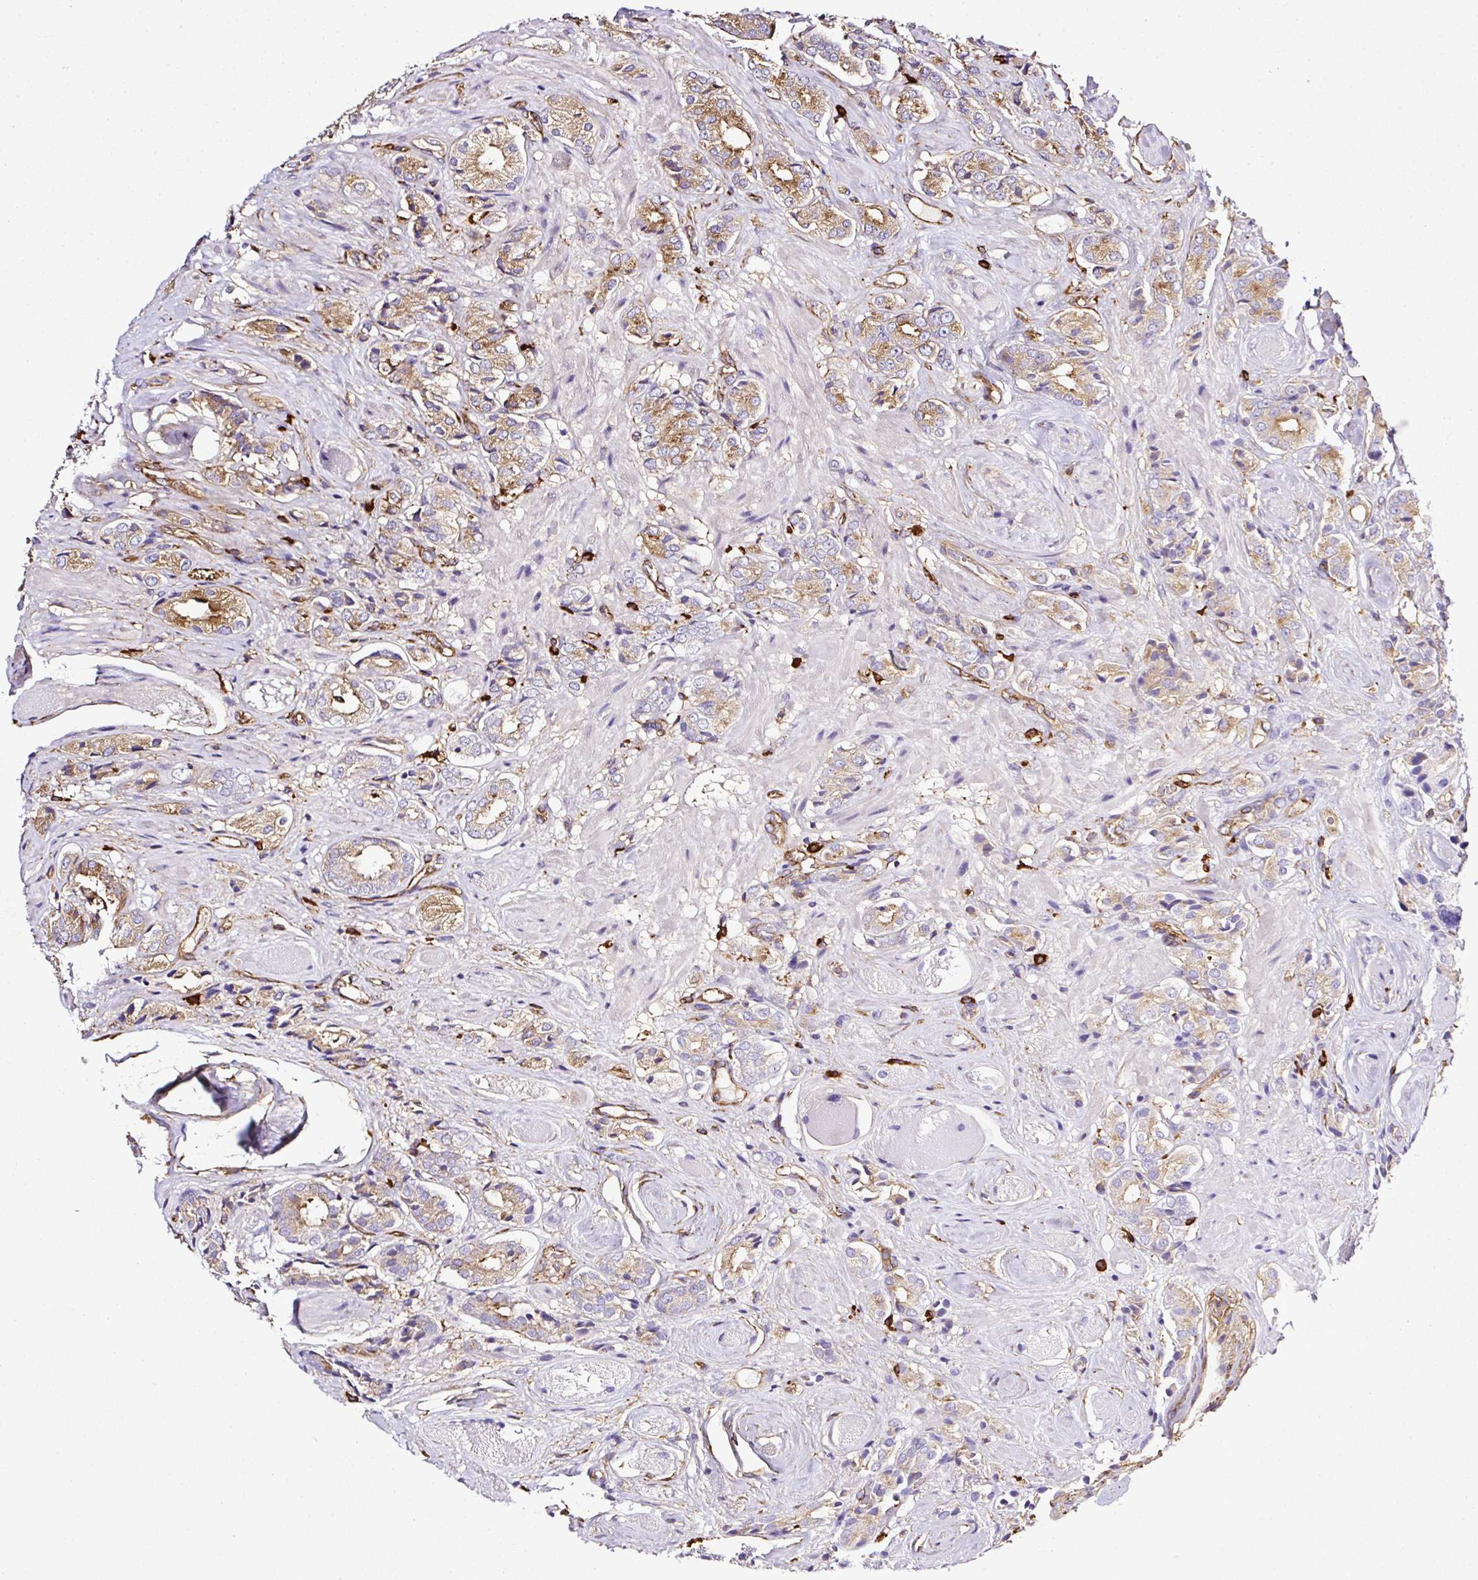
{"staining": {"intensity": "moderate", "quantity": ">75%", "location": "cytoplasmic/membranous"}, "tissue": "prostate cancer", "cell_type": "Tumor cells", "image_type": "cancer", "snomed": [{"axis": "morphology", "description": "Adenocarcinoma, High grade"}, {"axis": "topography", "description": "Prostate and seminal vesicle, NOS"}], "caption": "A high-resolution image shows immunohistochemistry staining of adenocarcinoma (high-grade) (prostate), which reveals moderate cytoplasmic/membranous staining in about >75% of tumor cells. The protein of interest is shown in brown color, while the nuclei are stained blue.", "gene": "MAGEB5", "patient": {"sex": "male", "age": 64}}